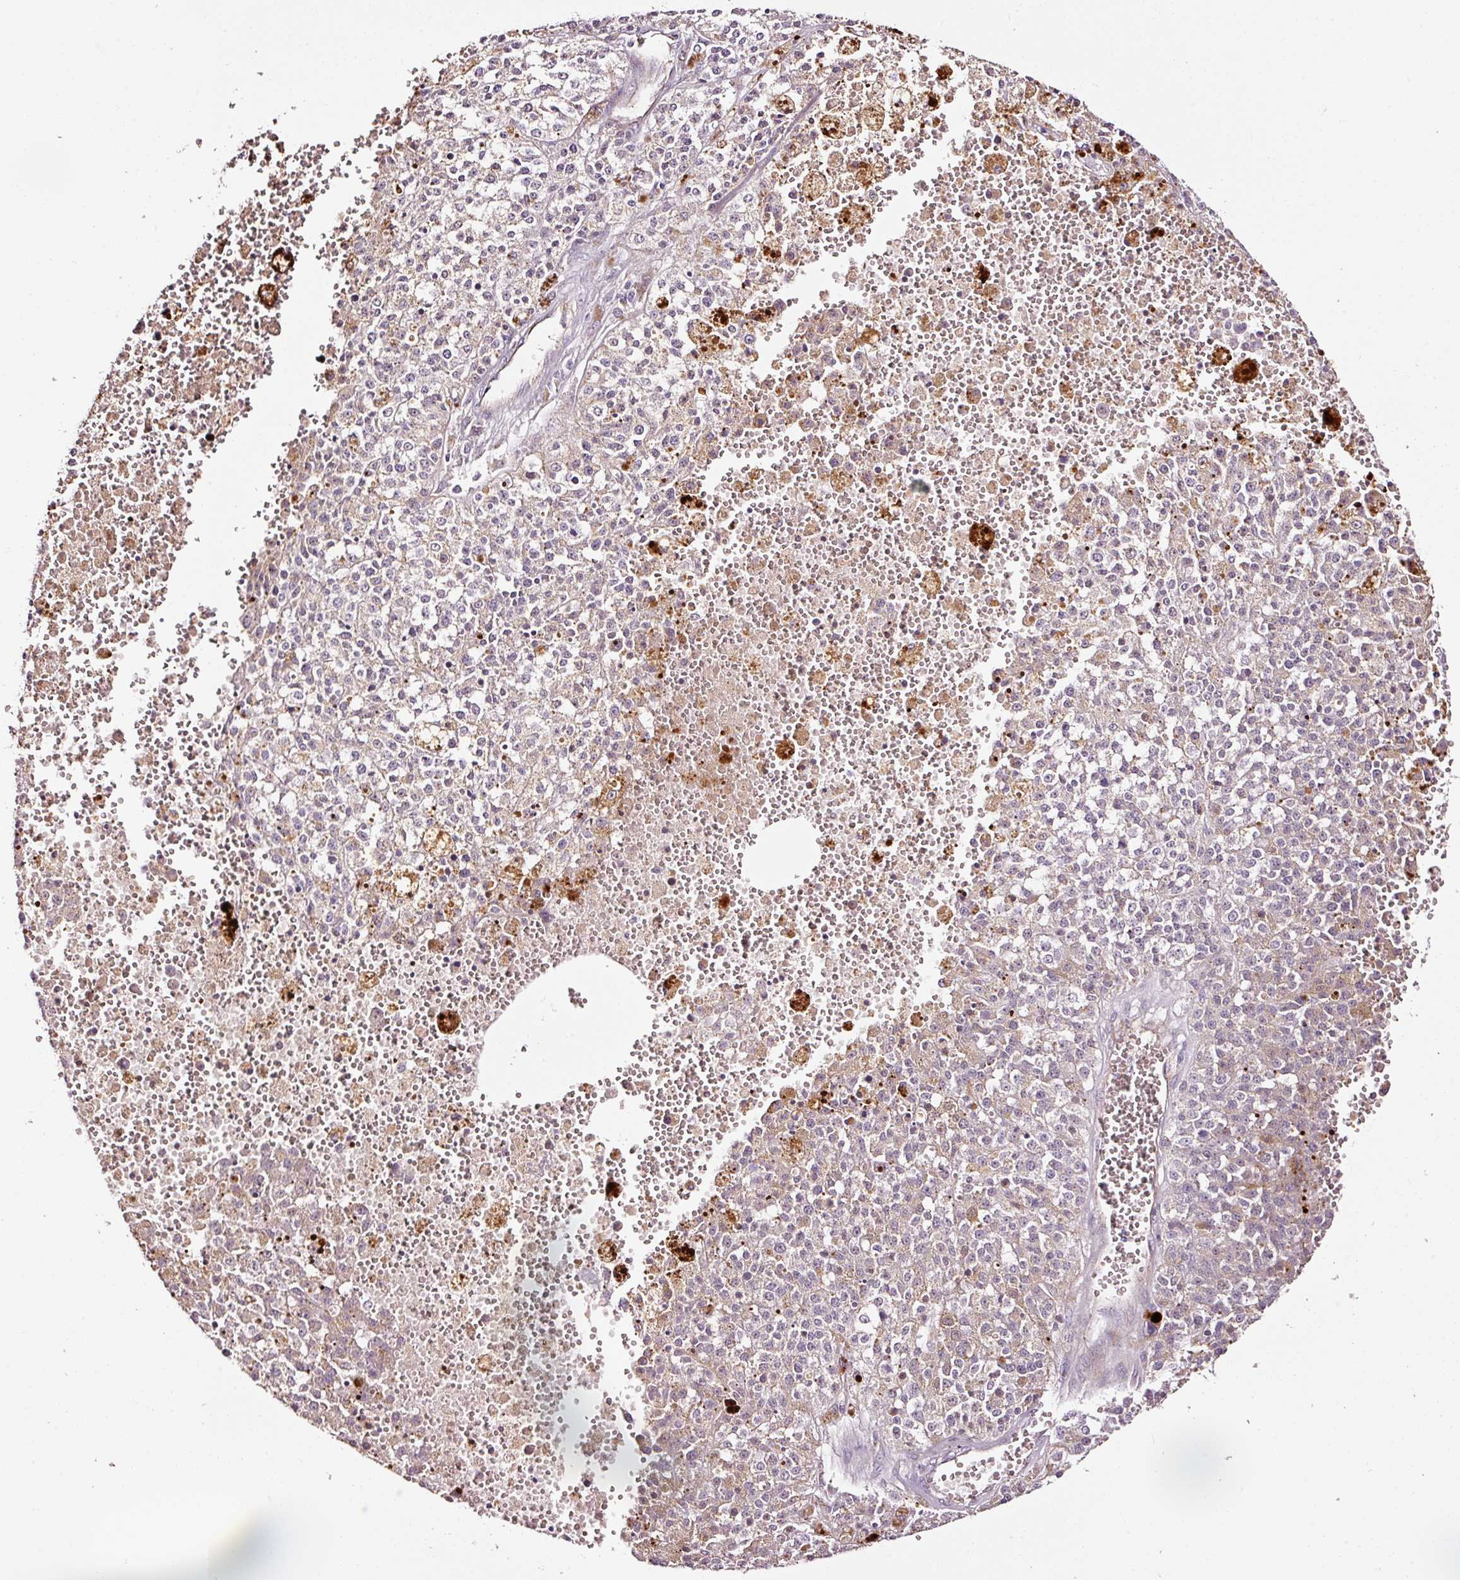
{"staining": {"intensity": "negative", "quantity": "none", "location": "none"}, "tissue": "melanoma", "cell_type": "Tumor cells", "image_type": "cancer", "snomed": [{"axis": "morphology", "description": "Malignant melanoma, NOS"}, {"axis": "topography", "description": "Skin"}], "caption": "Histopathology image shows no protein positivity in tumor cells of malignant melanoma tissue. (DAB immunohistochemistry (IHC) with hematoxylin counter stain).", "gene": "ABCB4", "patient": {"sex": "female", "age": 64}}